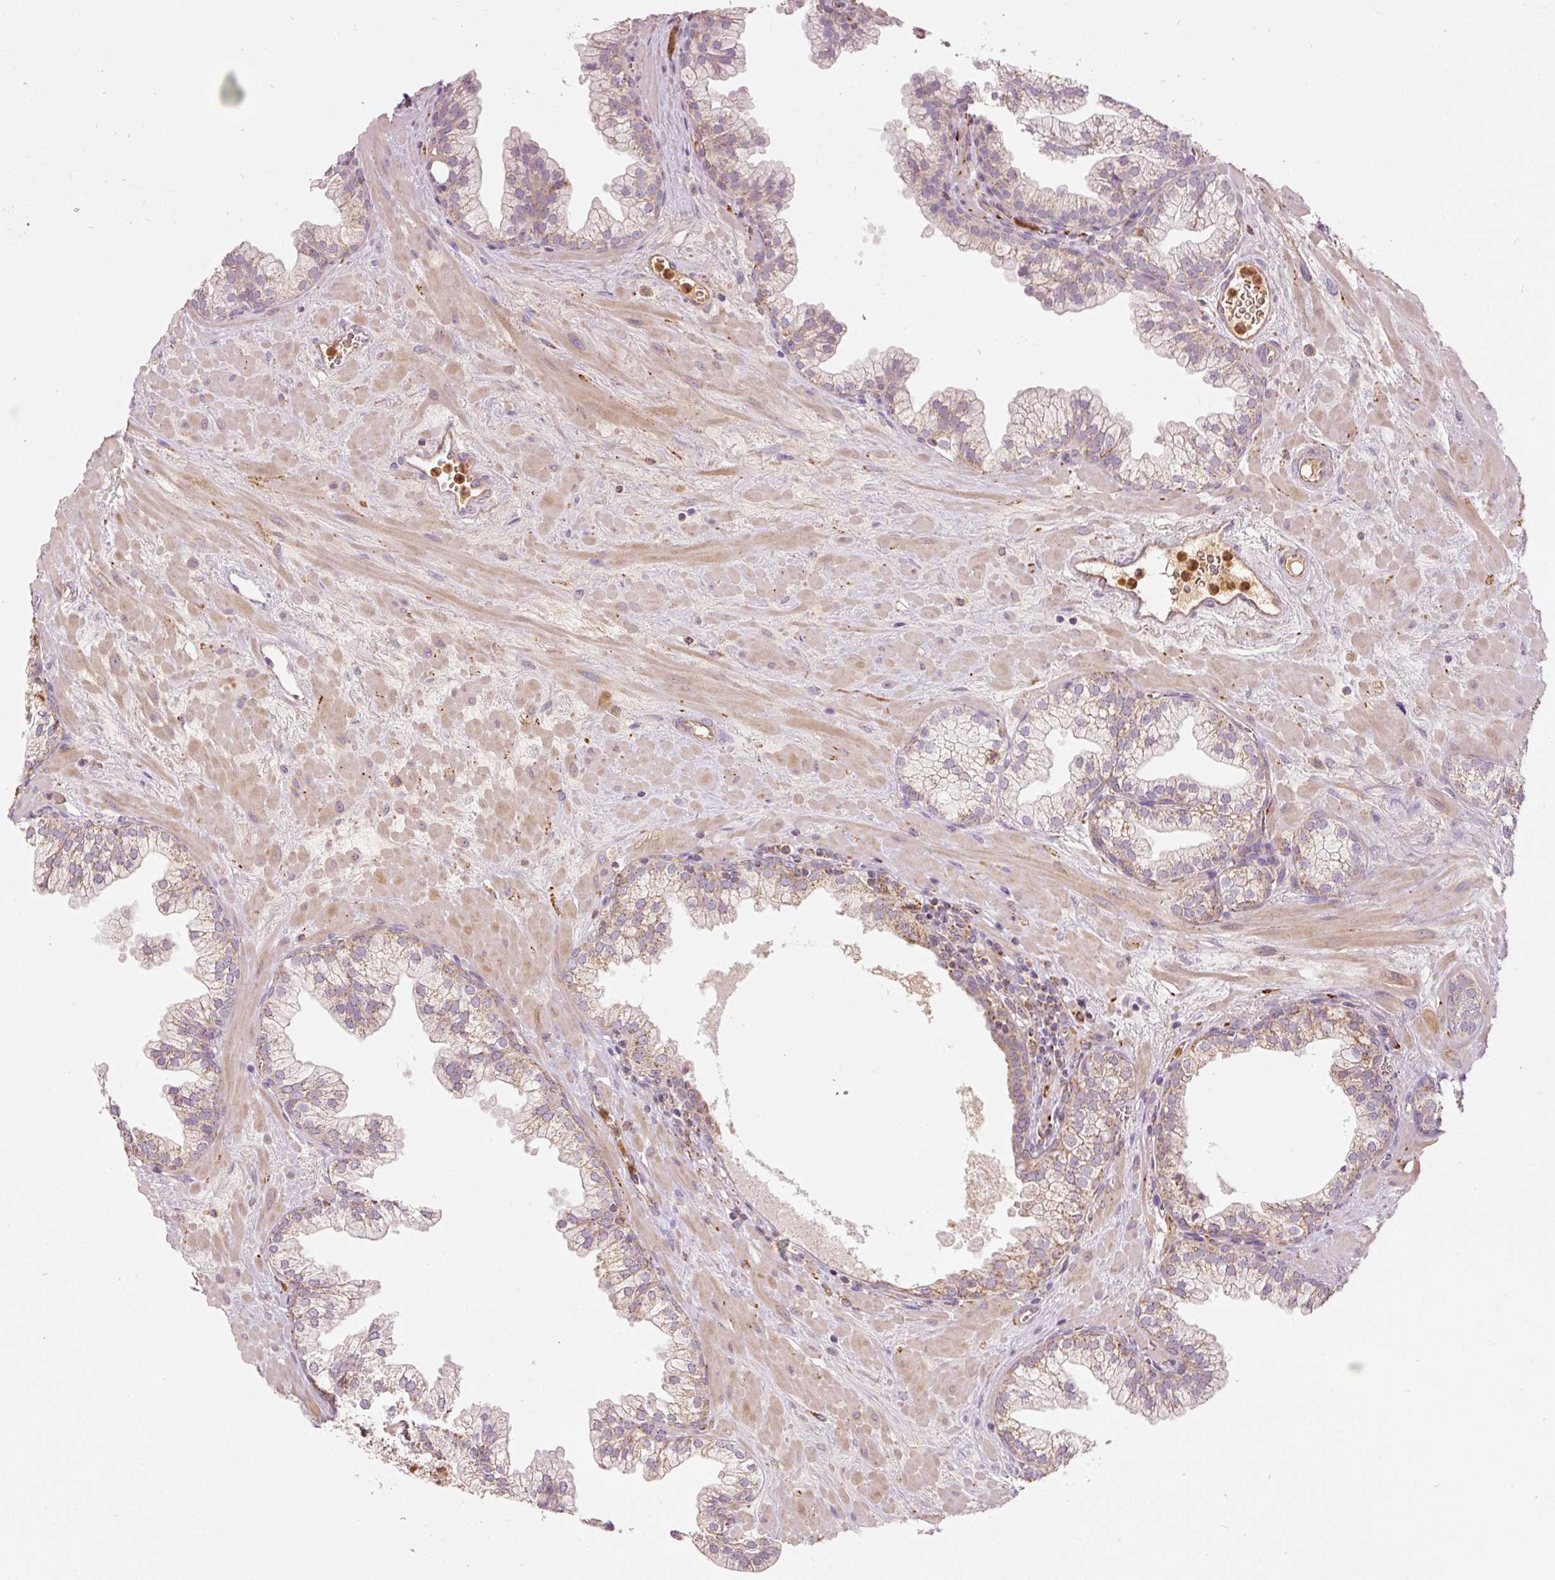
{"staining": {"intensity": "moderate", "quantity": ">75%", "location": "cytoplasmic/membranous"}, "tissue": "prostate", "cell_type": "Glandular cells", "image_type": "normal", "snomed": [{"axis": "morphology", "description": "Normal tissue, NOS"}, {"axis": "topography", "description": "Prostate"}, {"axis": "topography", "description": "Peripheral nerve tissue"}], "caption": "IHC photomicrograph of benign prostate: prostate stained using IHC shows medium levels of moderate protein expression localized specifically in the cytoplasmic/membranous of glandular cells, appearing as a cytoplasmic/membranous brown color.", "gene": "PSENEN", "patient": {"sex": "male", "age": 61}}